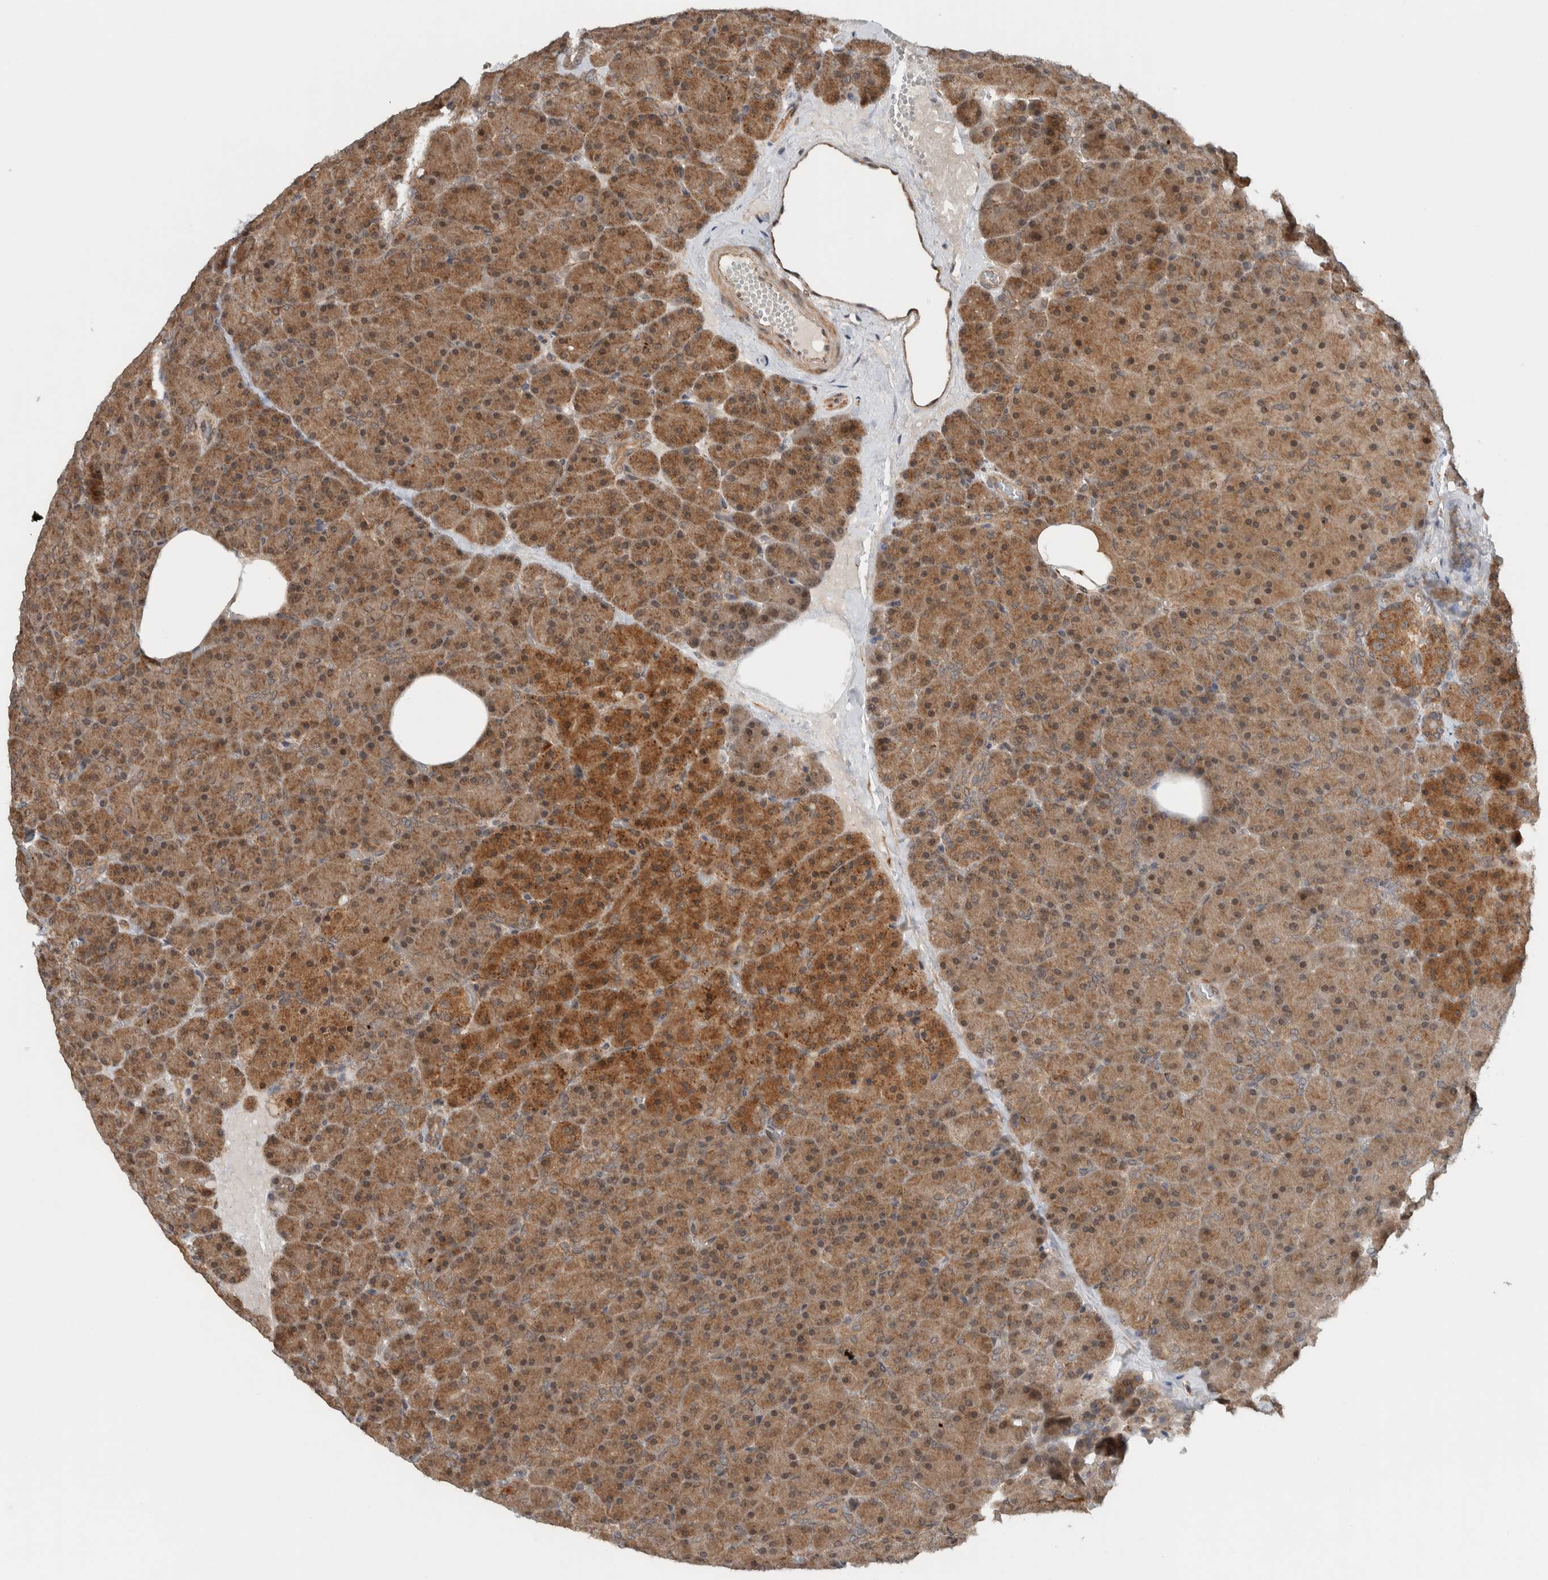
{"staining": {"intensity": "moderate", "quantity": ">75%", "location": "cytoplasmic/membranous"}, "tissue": "pancreas", "cell_type": "Exocrine glandular cells", "image_type": "normal", "snomed": [{"axis": "morphology", "description": "Normal tissue, NOS"}, {"axis": "morphology", "description": "Carcinoid, malignant, NOS"}, {"axis": "topography", "description": "Pancreas"}], "caption": "Brown immunohistochemical staining in normal human pancreas reveals moderate cytoplasmic/membranous staining in about >75% of exocrine glandular cells.", "gene": "KLHL6", "patient": {"sex": "female", "age": 35}}